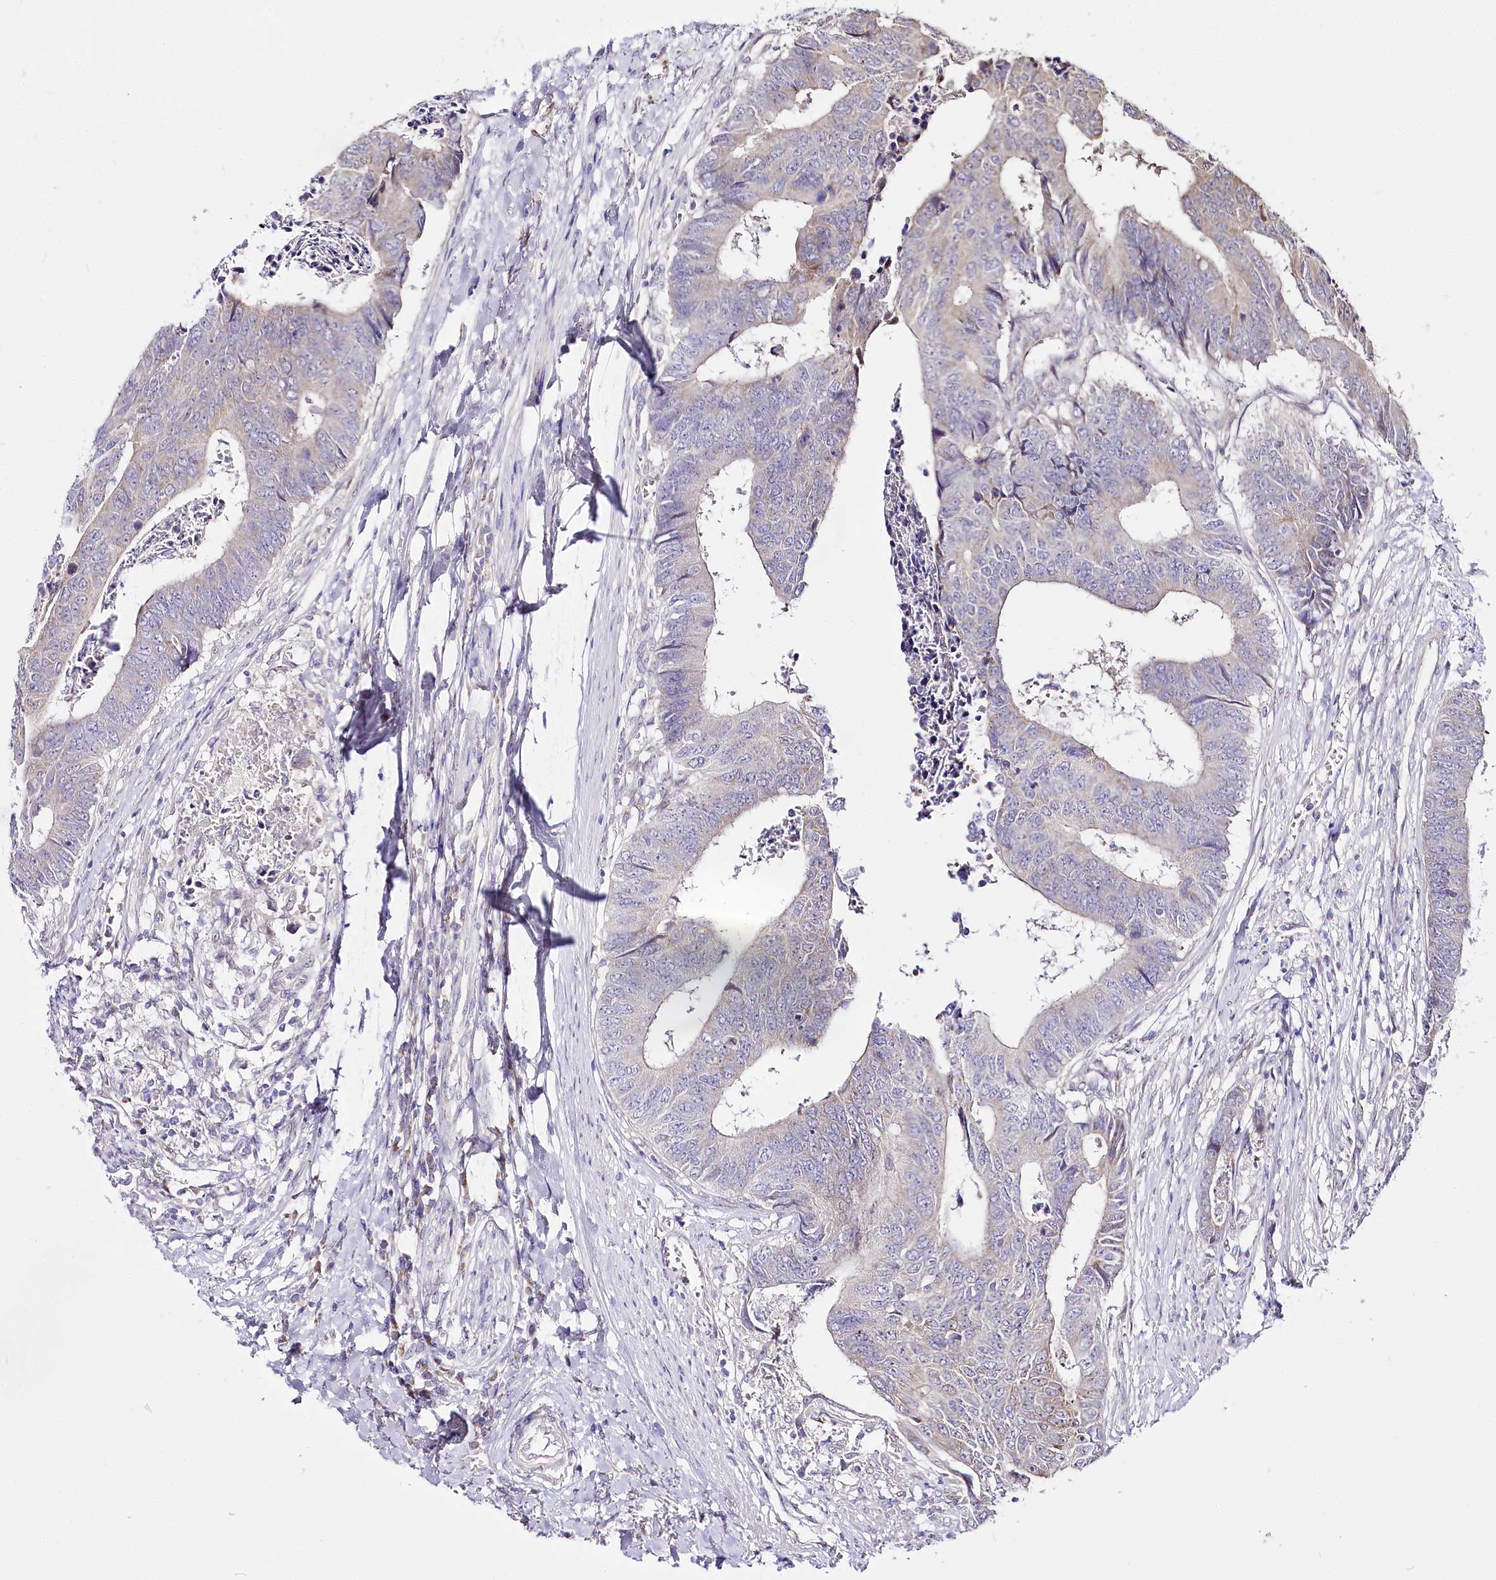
{"staining": {"intensity": "weak", "quantity": "<25%", "location": "cytoplasmic/membranous"}, "tissue": "colorectal cancer", "cell_type": "Tumor cells", "image_type": "cancer", "snomed": [{"axis": "morphology", "description": "Adenocarcinoma, NOS"}, {"axis": "topography", "description": "Rectum"}], "caption": "Tumor cells show no significant positivity in colorectal cancer (adenocarcinoma).", "gene": "ZNF226", "patient": {"sex": "male", "age": 84}}